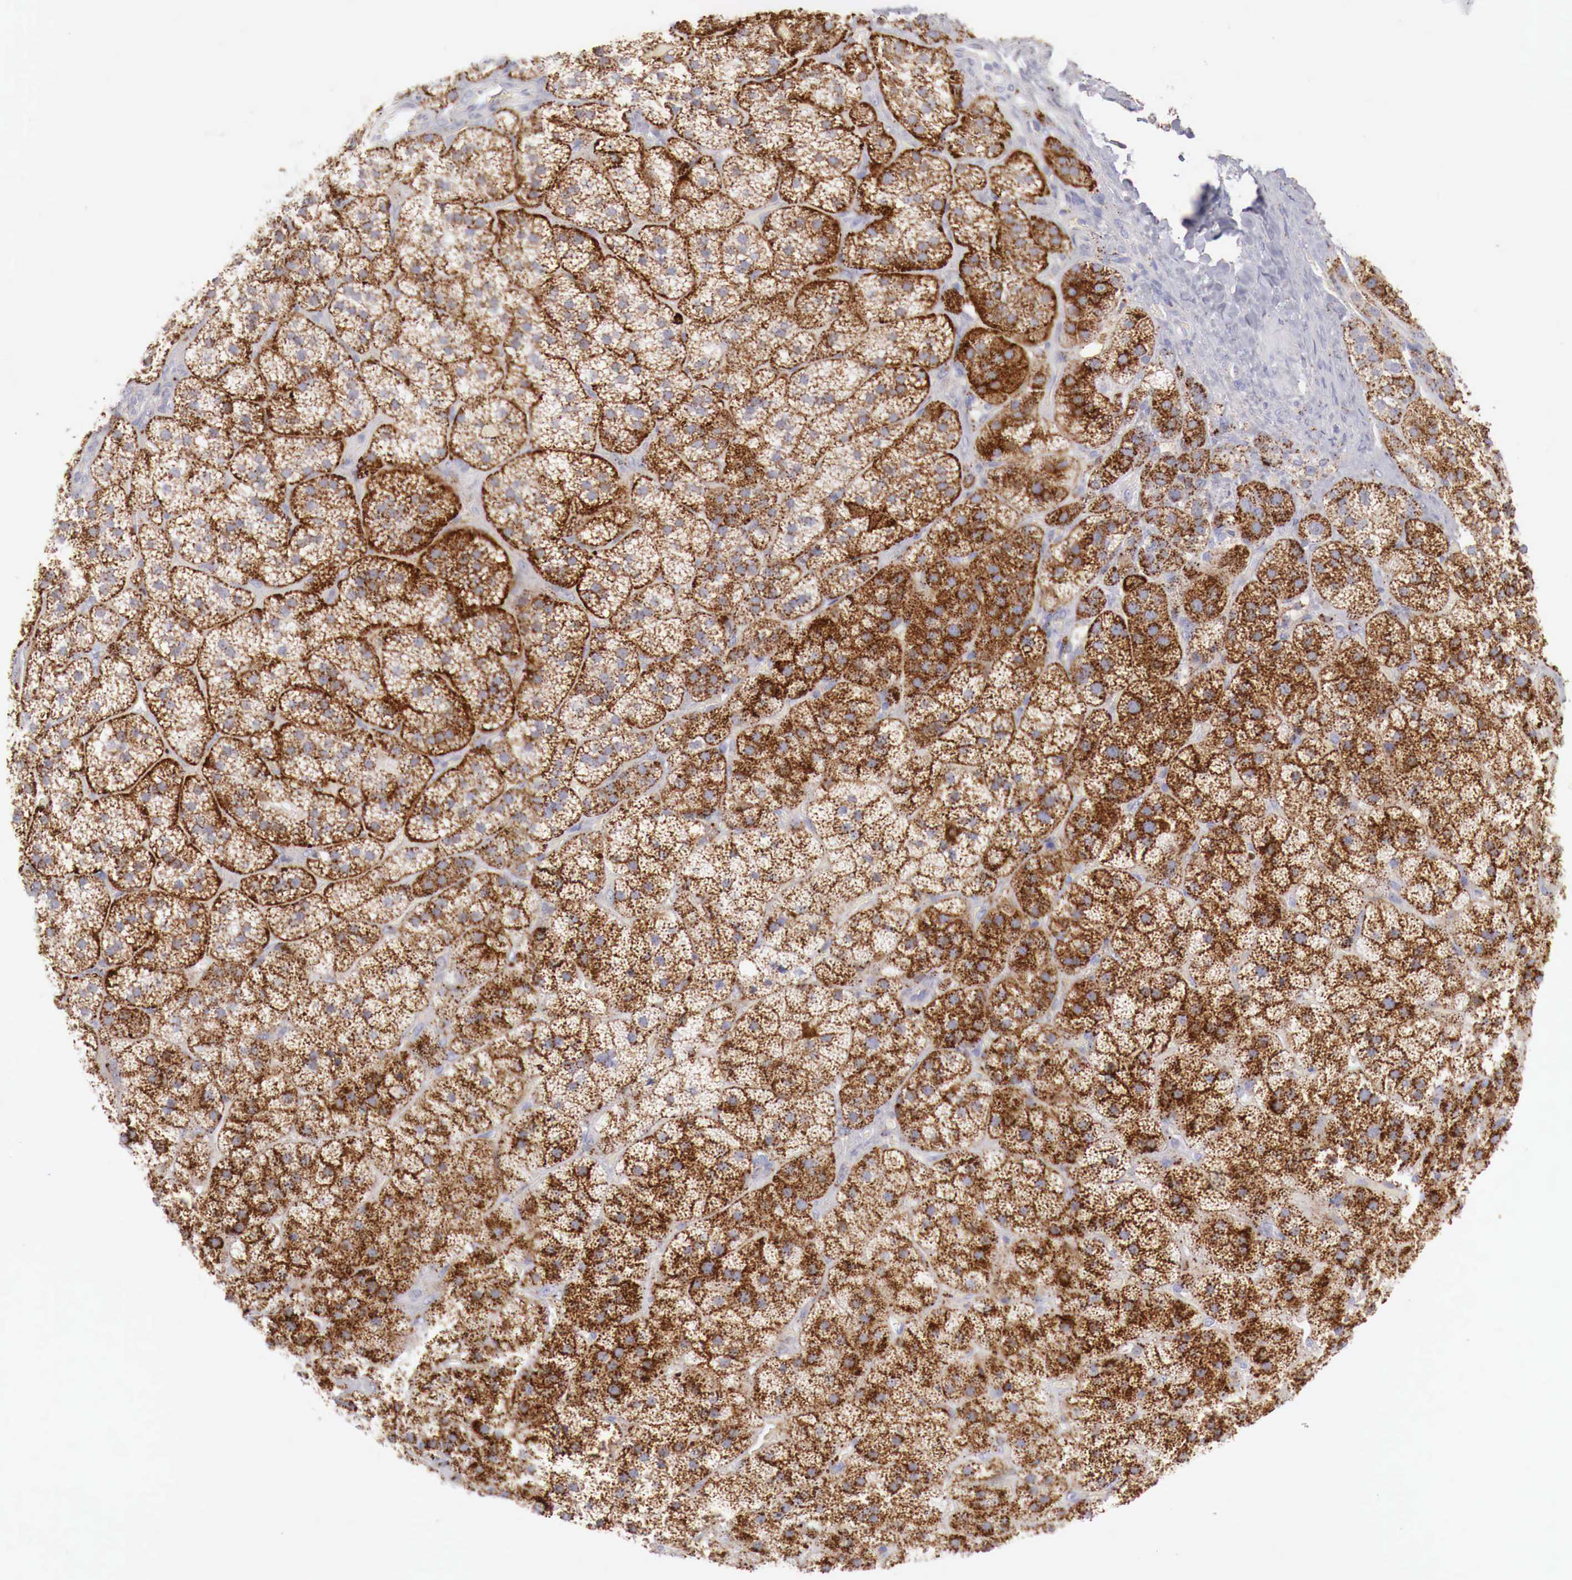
{"staining": {"intensity": "strong", "quantity": ">75%", "location": "cytoplasmic/membranous"}, "tissue": "adrenal gland", "cell_type": "Glandular cells", "image_type": "normal", "snomed": [{"axis": "morphology", "description": "Normal tissue, NOS"}, {"axis": "topography", "description": "Adrenal gland"}], "caption": "Protein staining of normal adrenal gland displays strong cytoplasmic/membranous positivity in about >75% of glandular cells. (DAB IHC with brightfield microscopy, high magnification).", "gene": "GLA", "patient": {"sex": "male", "age": 57}}